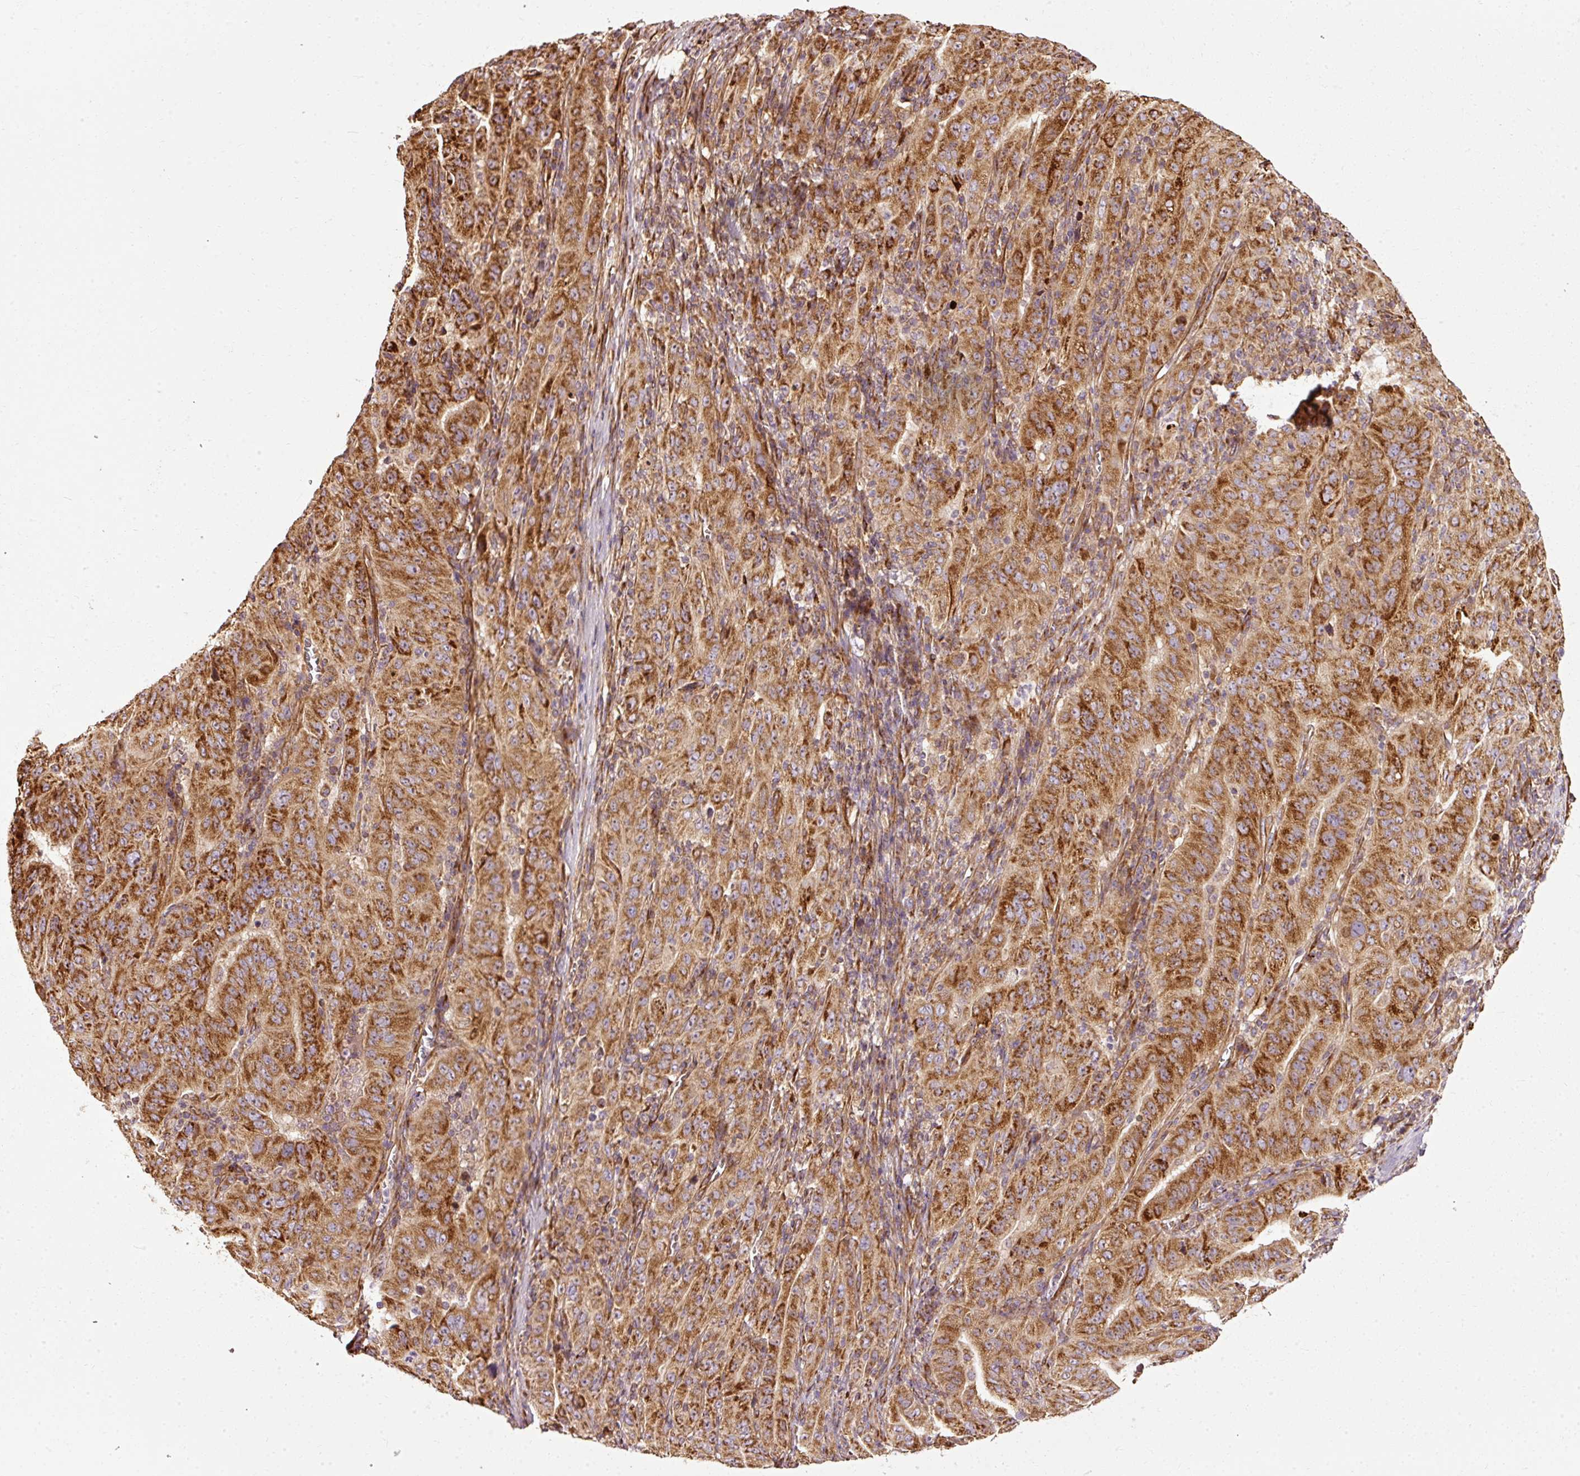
{"staining": {"intensity": "strong", "quantity": ">75%", "location": "cytoplasmic/membranous"}, "tissue": "pancreatic cancer", "cell_type": "Tumor cells", "image_type": "cancer", "snomed": [{"axis": "morphology", "description": "Adenocarcinoma, NOS"}, {"axis": "topography", "description": "Pancreas"}], "caption": "This image exhibits immunohistochemistry staining of adenocarcinoma (pancreatic), with high strong cytoplasmic/membranous staining in about >75% of tumor cells.", "gene": "ISCU", "patient": {"sex": "male", "age": 63}}